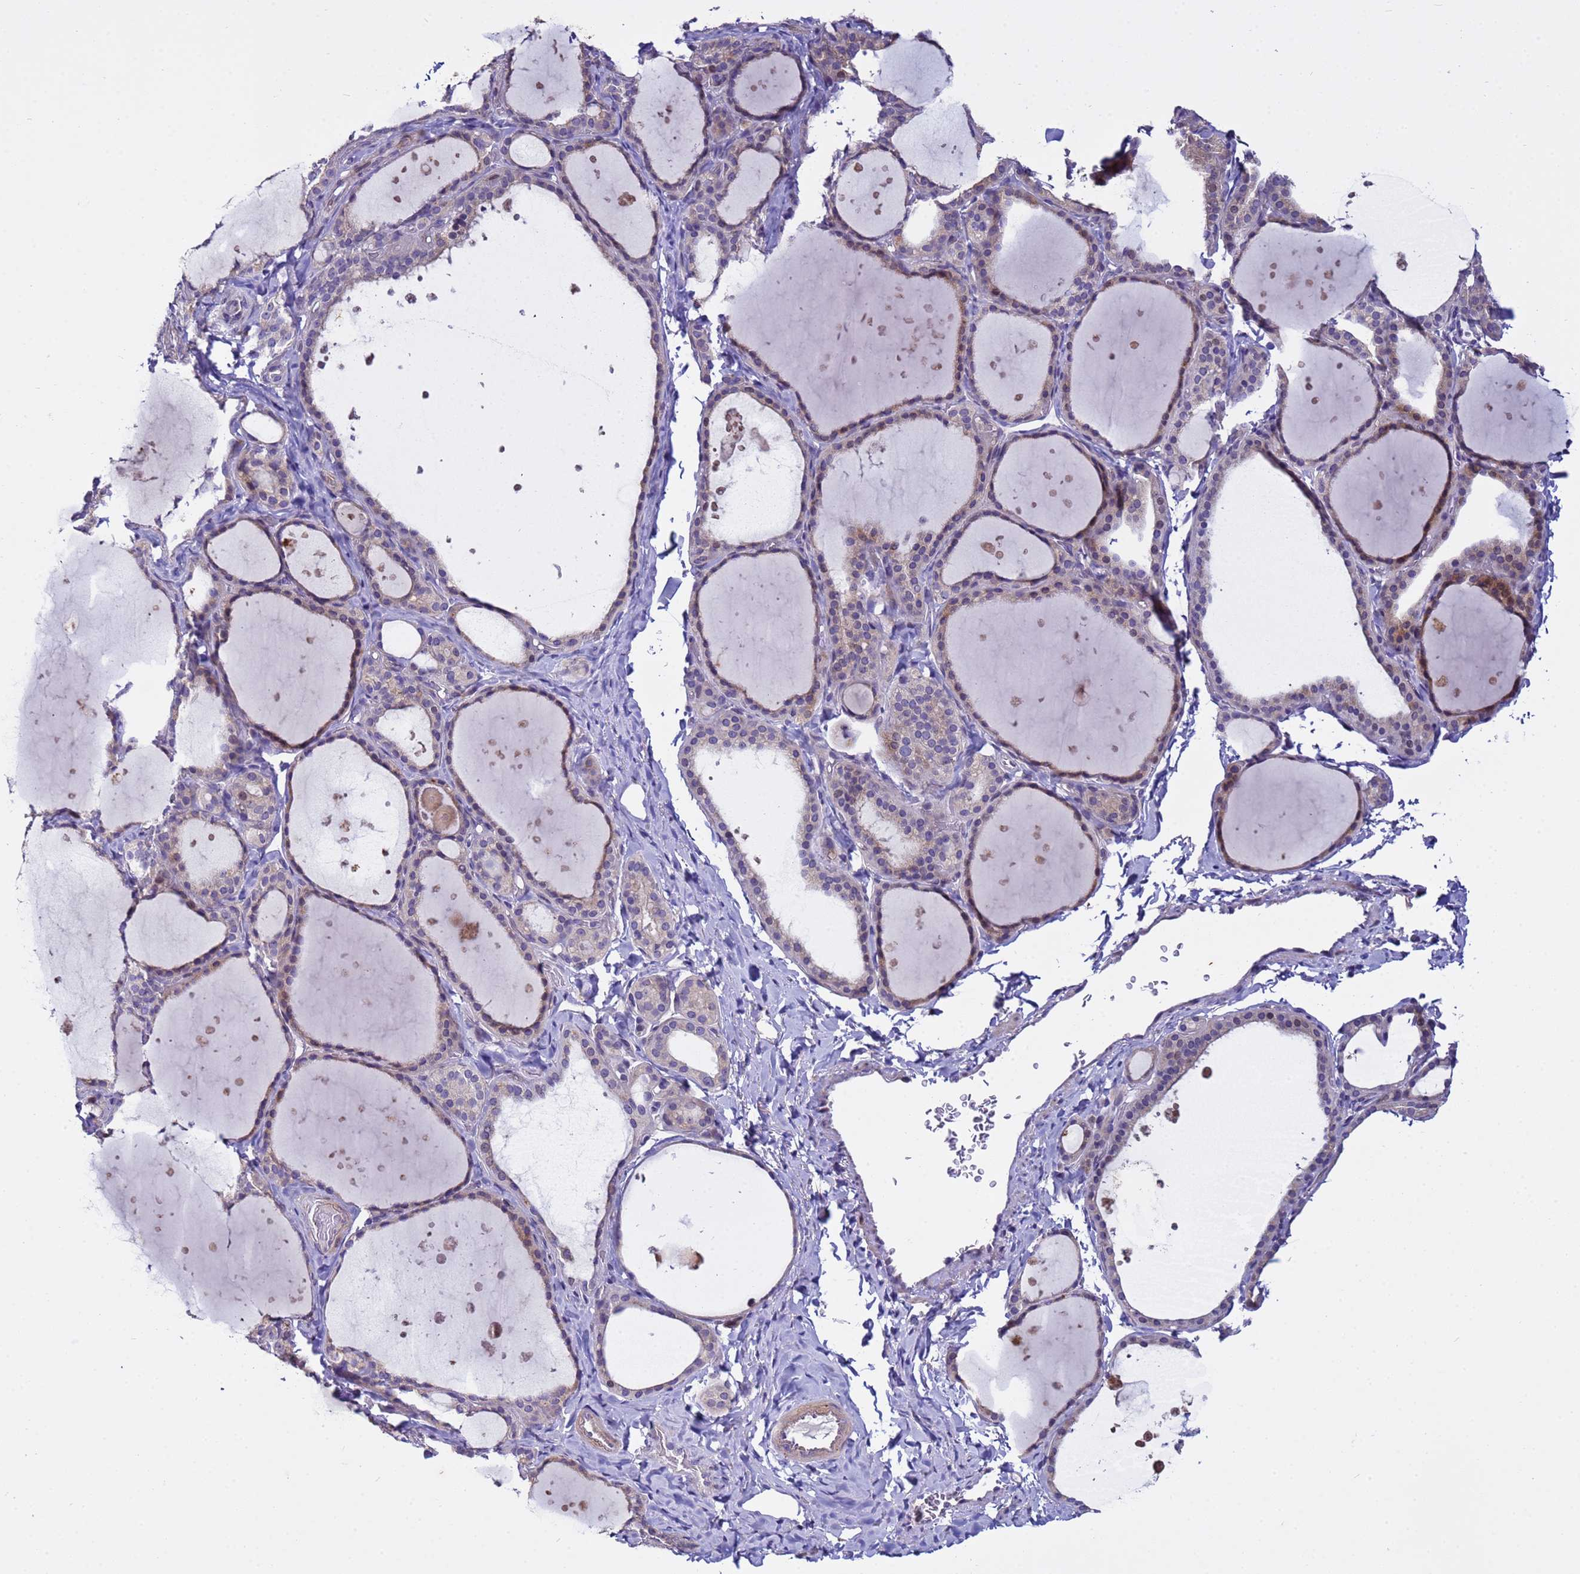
{"staining": {"intensity": "weak", "quantity": "25%-75%", "location": "cytoplasmic/membranous"}, "tissue": "thyroid gland", "cell_type": "Glandular cells", "image_type": "normal", "snomed": [{"axis": "morphology", "description": "Normal tissue, NOS"}, {"axis": "topography", "description": "Thyroid gland"}], "caption": "Benign thyroid gland exhibits weak cytoplasmic/membranous positivity in about 25%-75% of glandular cells, visualized by immunohistochemistry.", "gene": "IGSF11", "patient": {"sex": "female", "age": 44}}